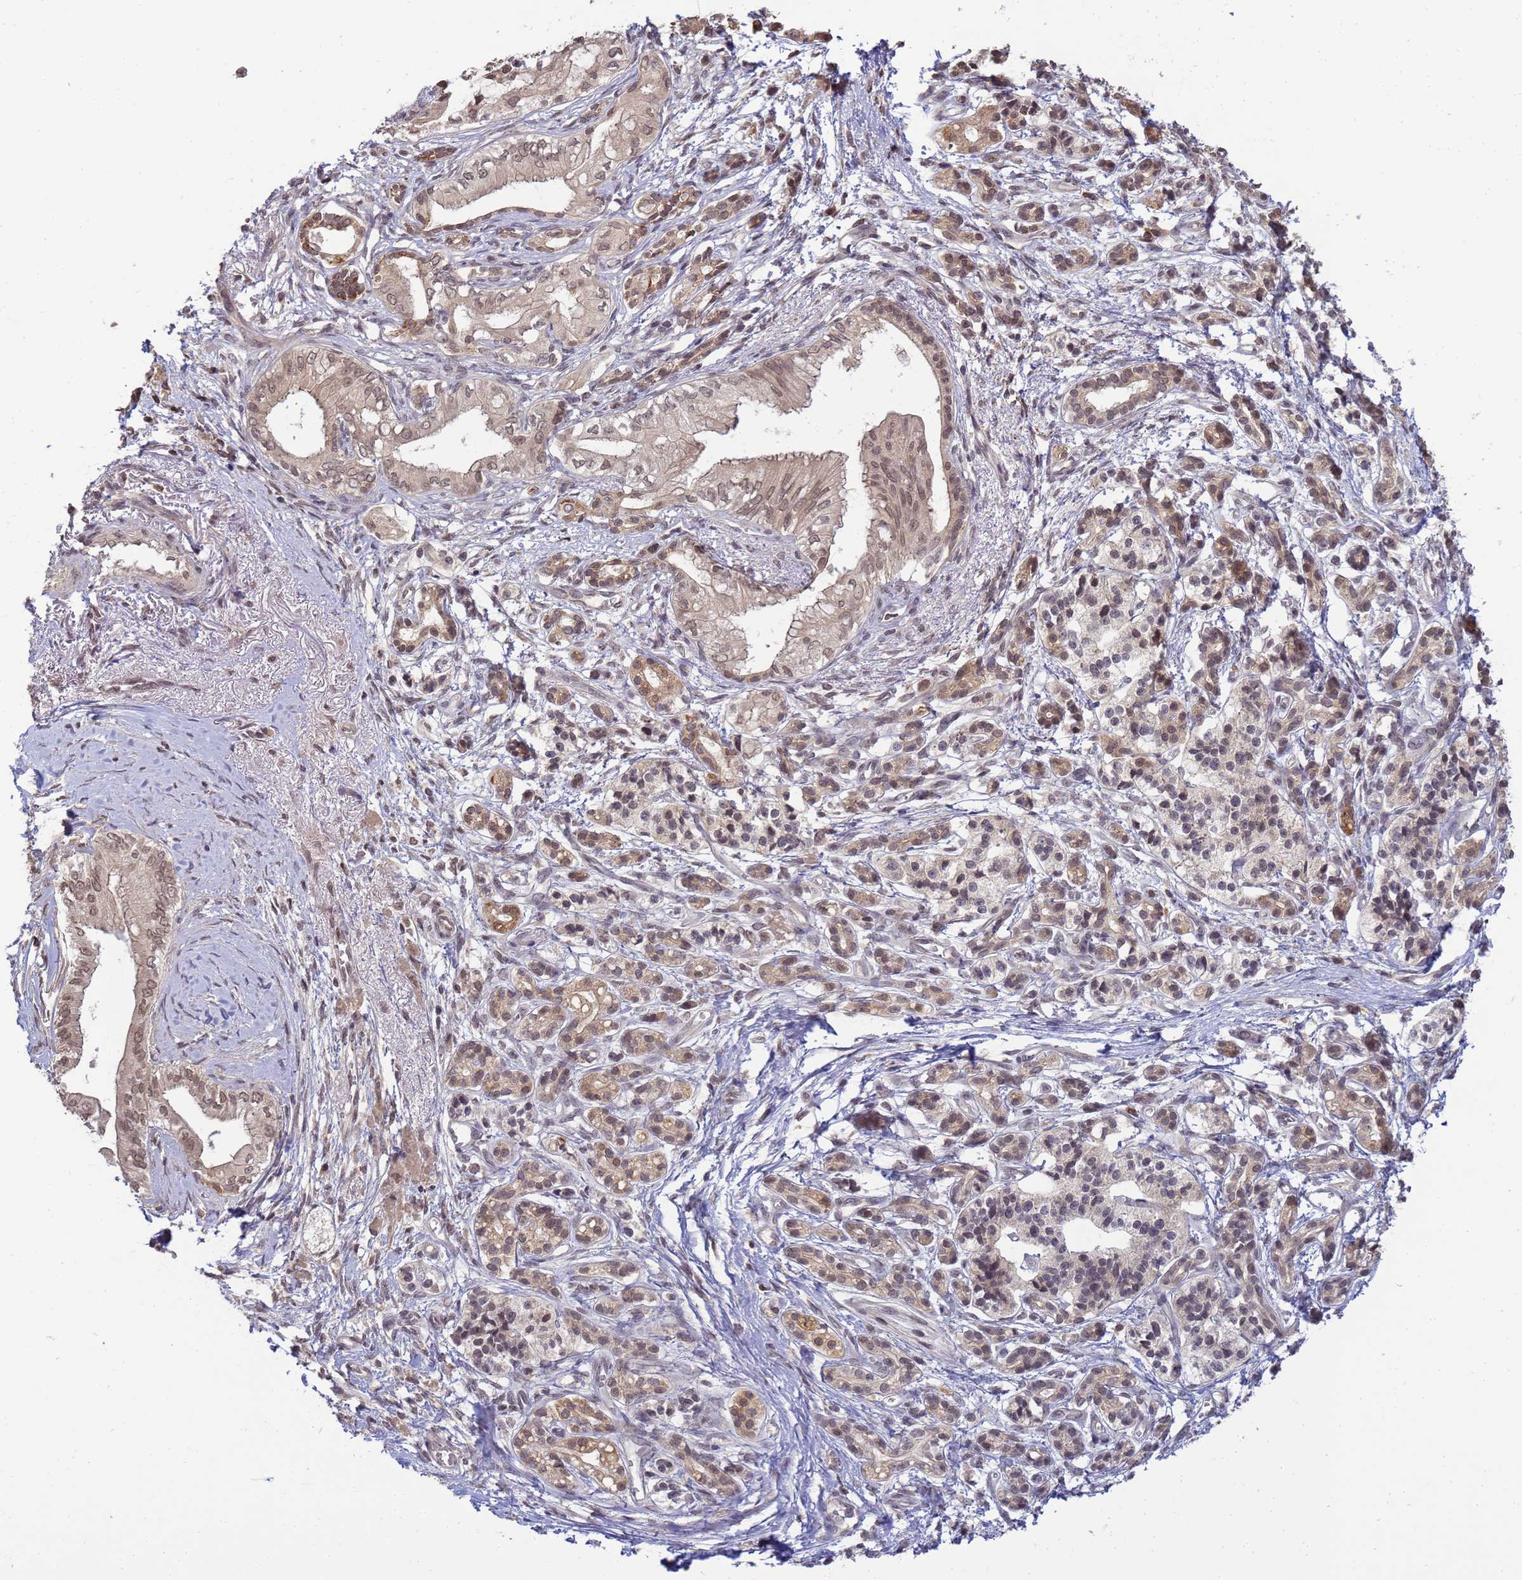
{"staining": {"intensity": "weak", "quantity": ">75%", "location": "nuclear"}, "tissue": "pancreatic cancer", "cell_type": "Tumor cells", "image_type": "cancer", "snomed": [{"axis": "morphology", "description": "Adenocarcinoma, NOS"}, {"axis": "topography", "description": "Pancreas"}], "caption": "Protein staining reveals weak nuclear expression in approximately >75% of tumor cells in pancreatic cancer.", "gene": "MYL7", "patient": {"sex": "male", "age": 71}}